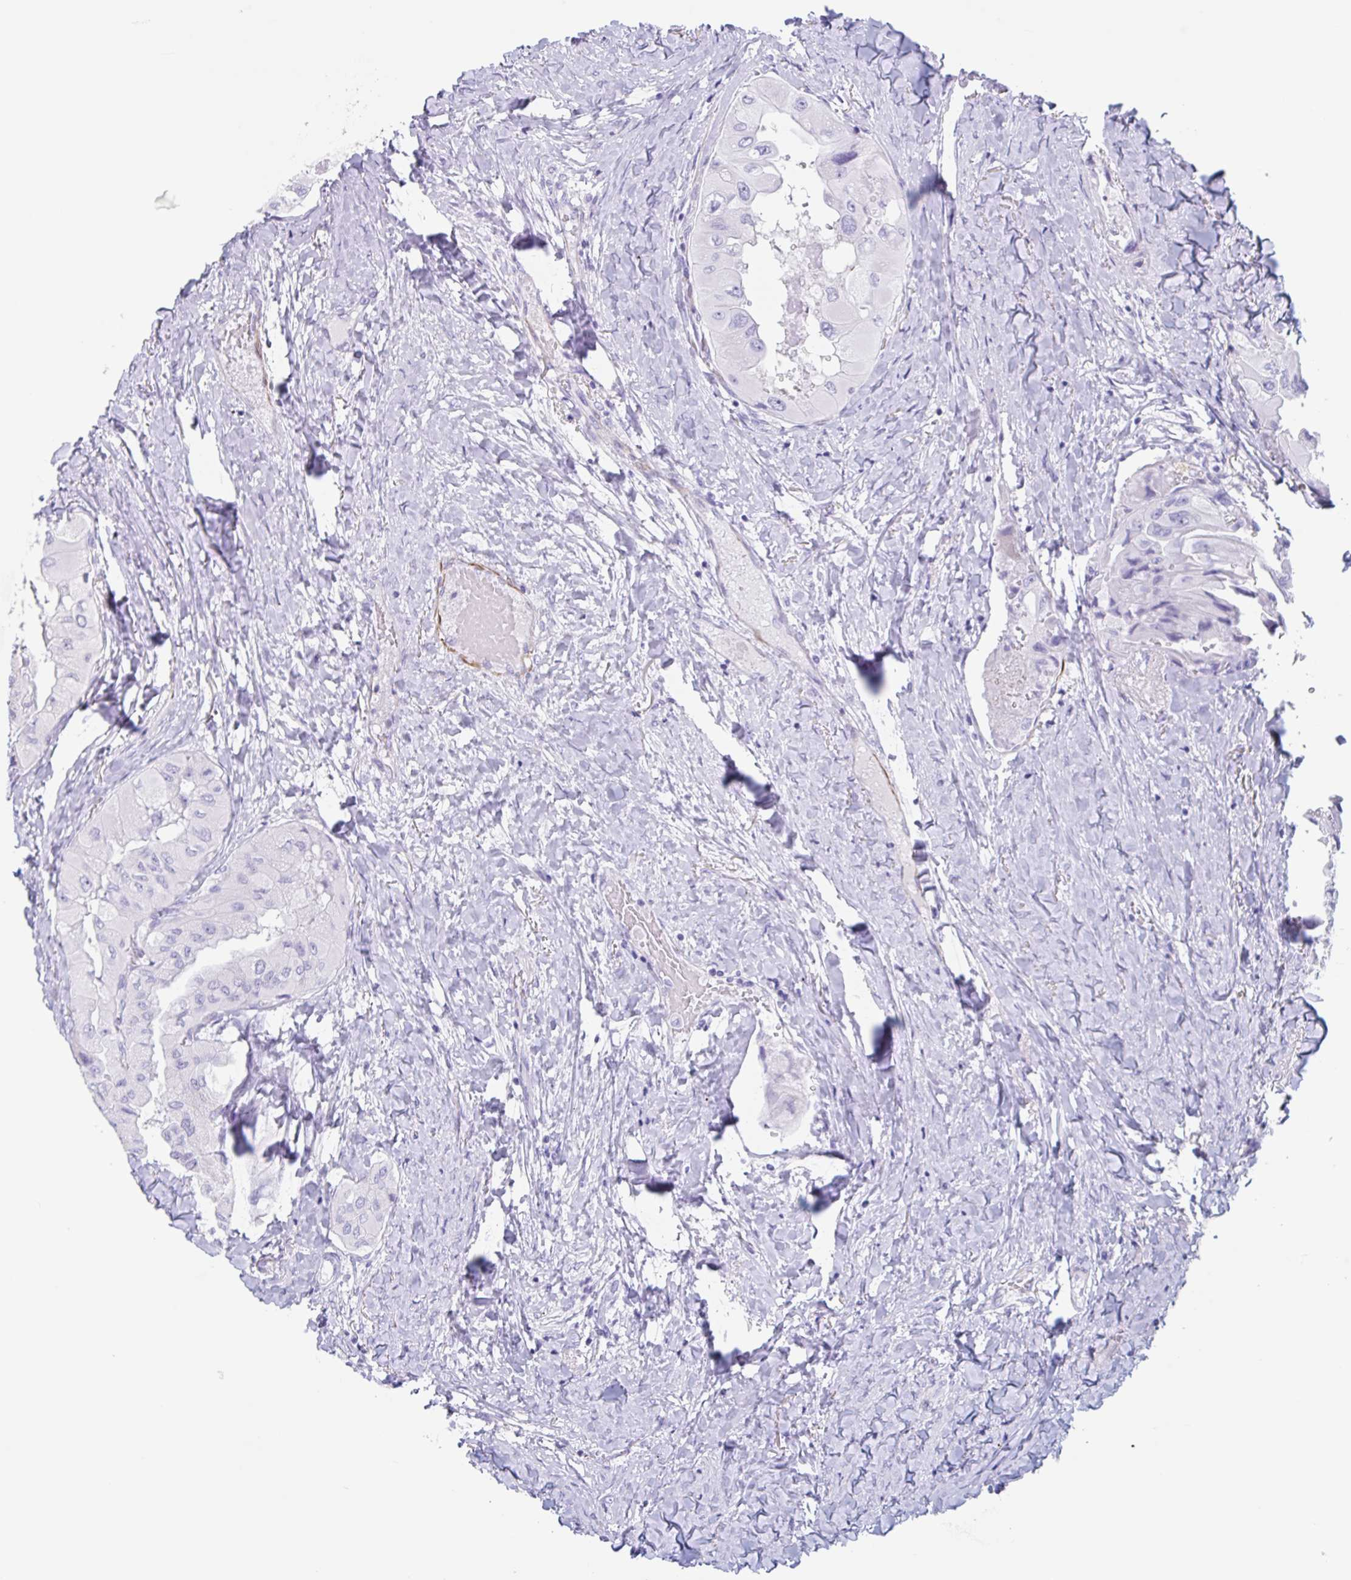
{"staining": {"intensity": "negative", "quantity": "none", "location": "none"}, "tissue": "thyroid cancer", "cell_type": "Tumor cells", "image_type": "cancer", "snomed": [{"axis": "morphology", "description": "Normal tissue, NOS"}, {"axis": "morphology", "description": "Papillary adenocarcinoma, NOS"}, {"axis": "topography", "description": "Thyroid gland"}], "caption": "Protein analysis of papillary adenocarcinoma (thyroid) displays no significant expression in tumor cells. (Brightfield microscopy of DAB IHC at high magnification).", "gene": "TAS2R41", "patient": {"sex": "female", "age": 59}}